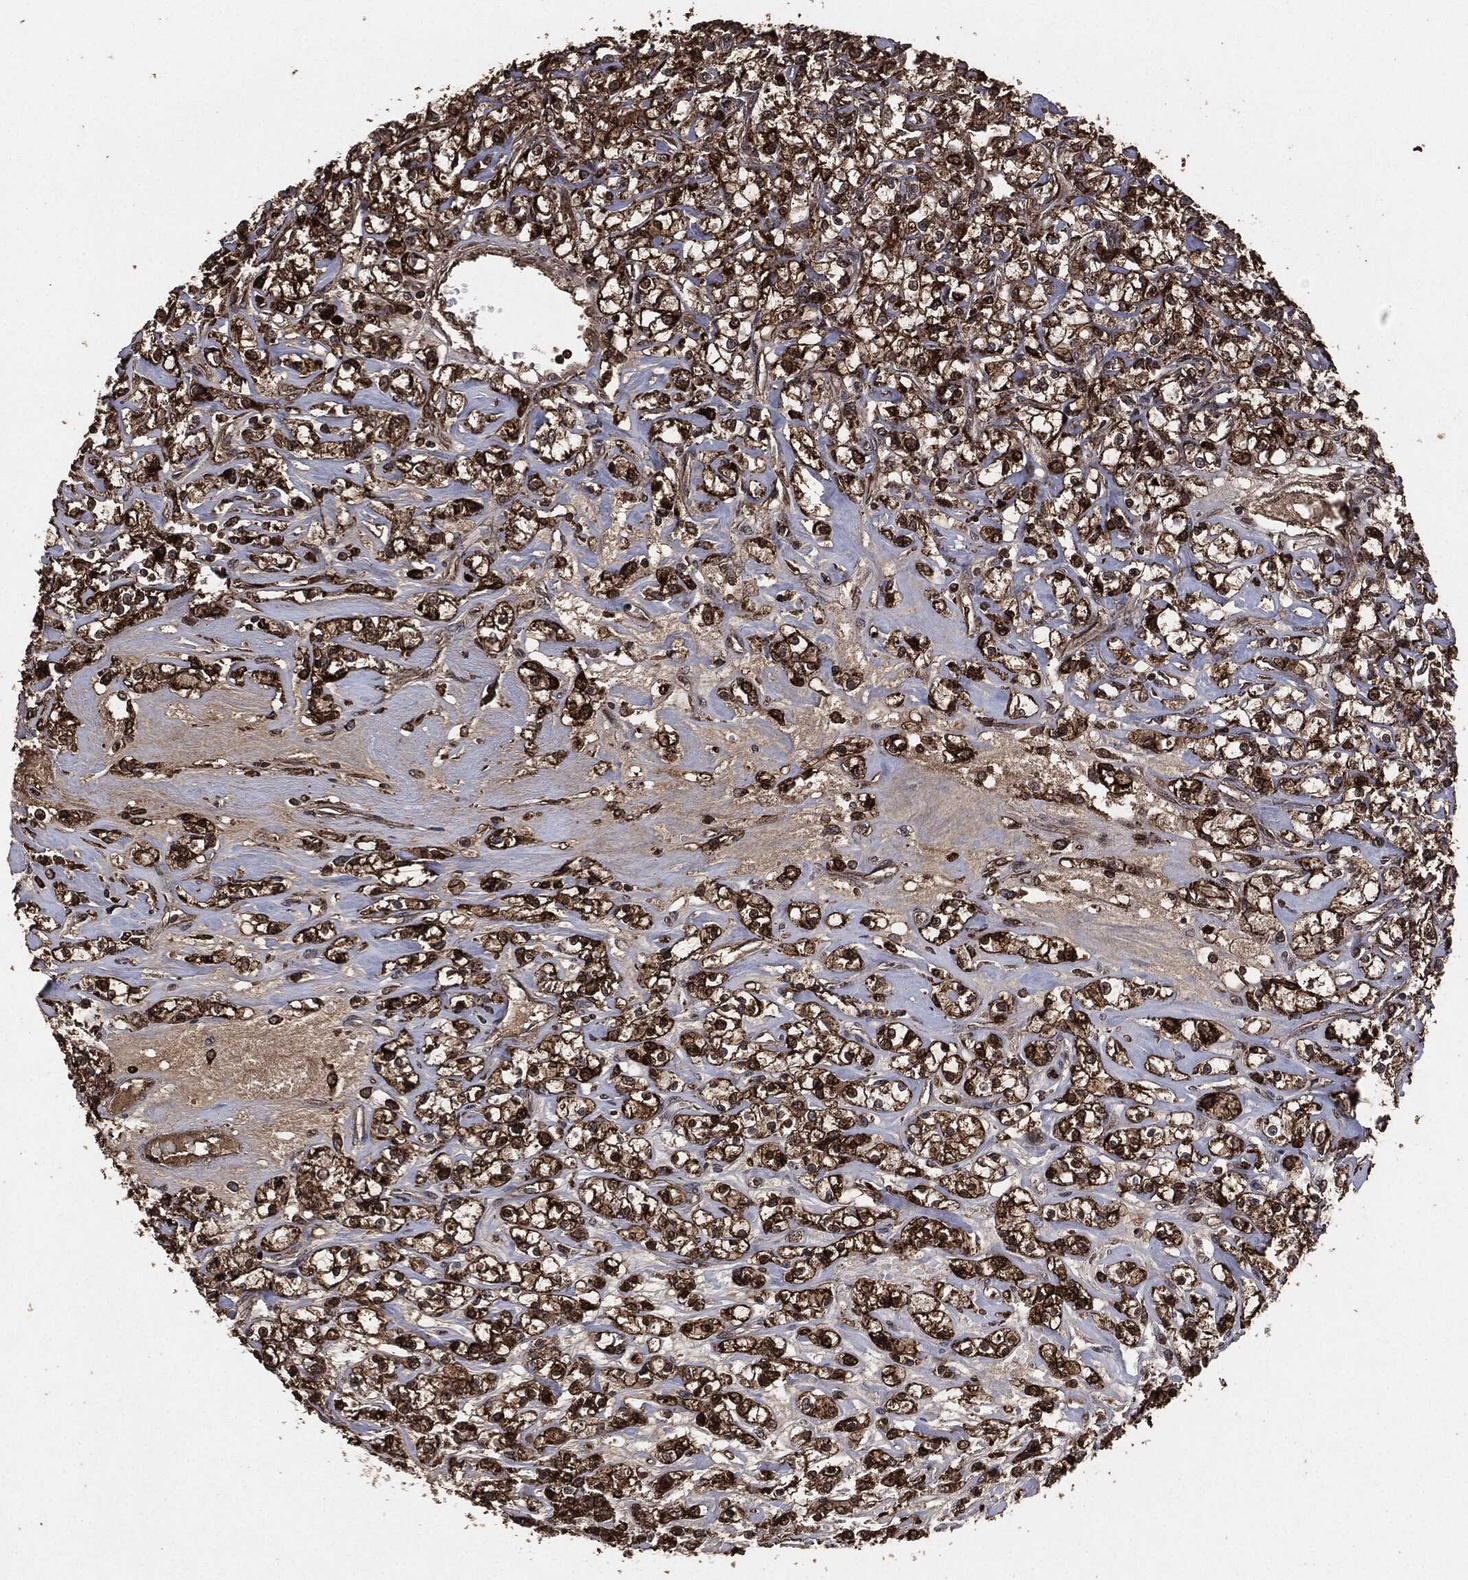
{"staining": {"intensity": "strong", "quantity": "25%-75%", "location": "cytoplasmic/membranous"}, "tissue": "renal cancer", "cell_type": "Tumor cells", "image_type": "cancer", "snomed": [{"axis": "morphology", "description": "Adenocarcinoma, NOS"}, {"axis": "topography", "description": "Kidney"}], "caption": "DAB (3,3'-diaminobenzidine) immunohistochemical staining of human renal cancer shows strong cytoplasmic/membranous protein staining in approximately 25%-75% of tumor cells.", "gene": "EGFR", "patient": {"sex": "female", "age": 59}}